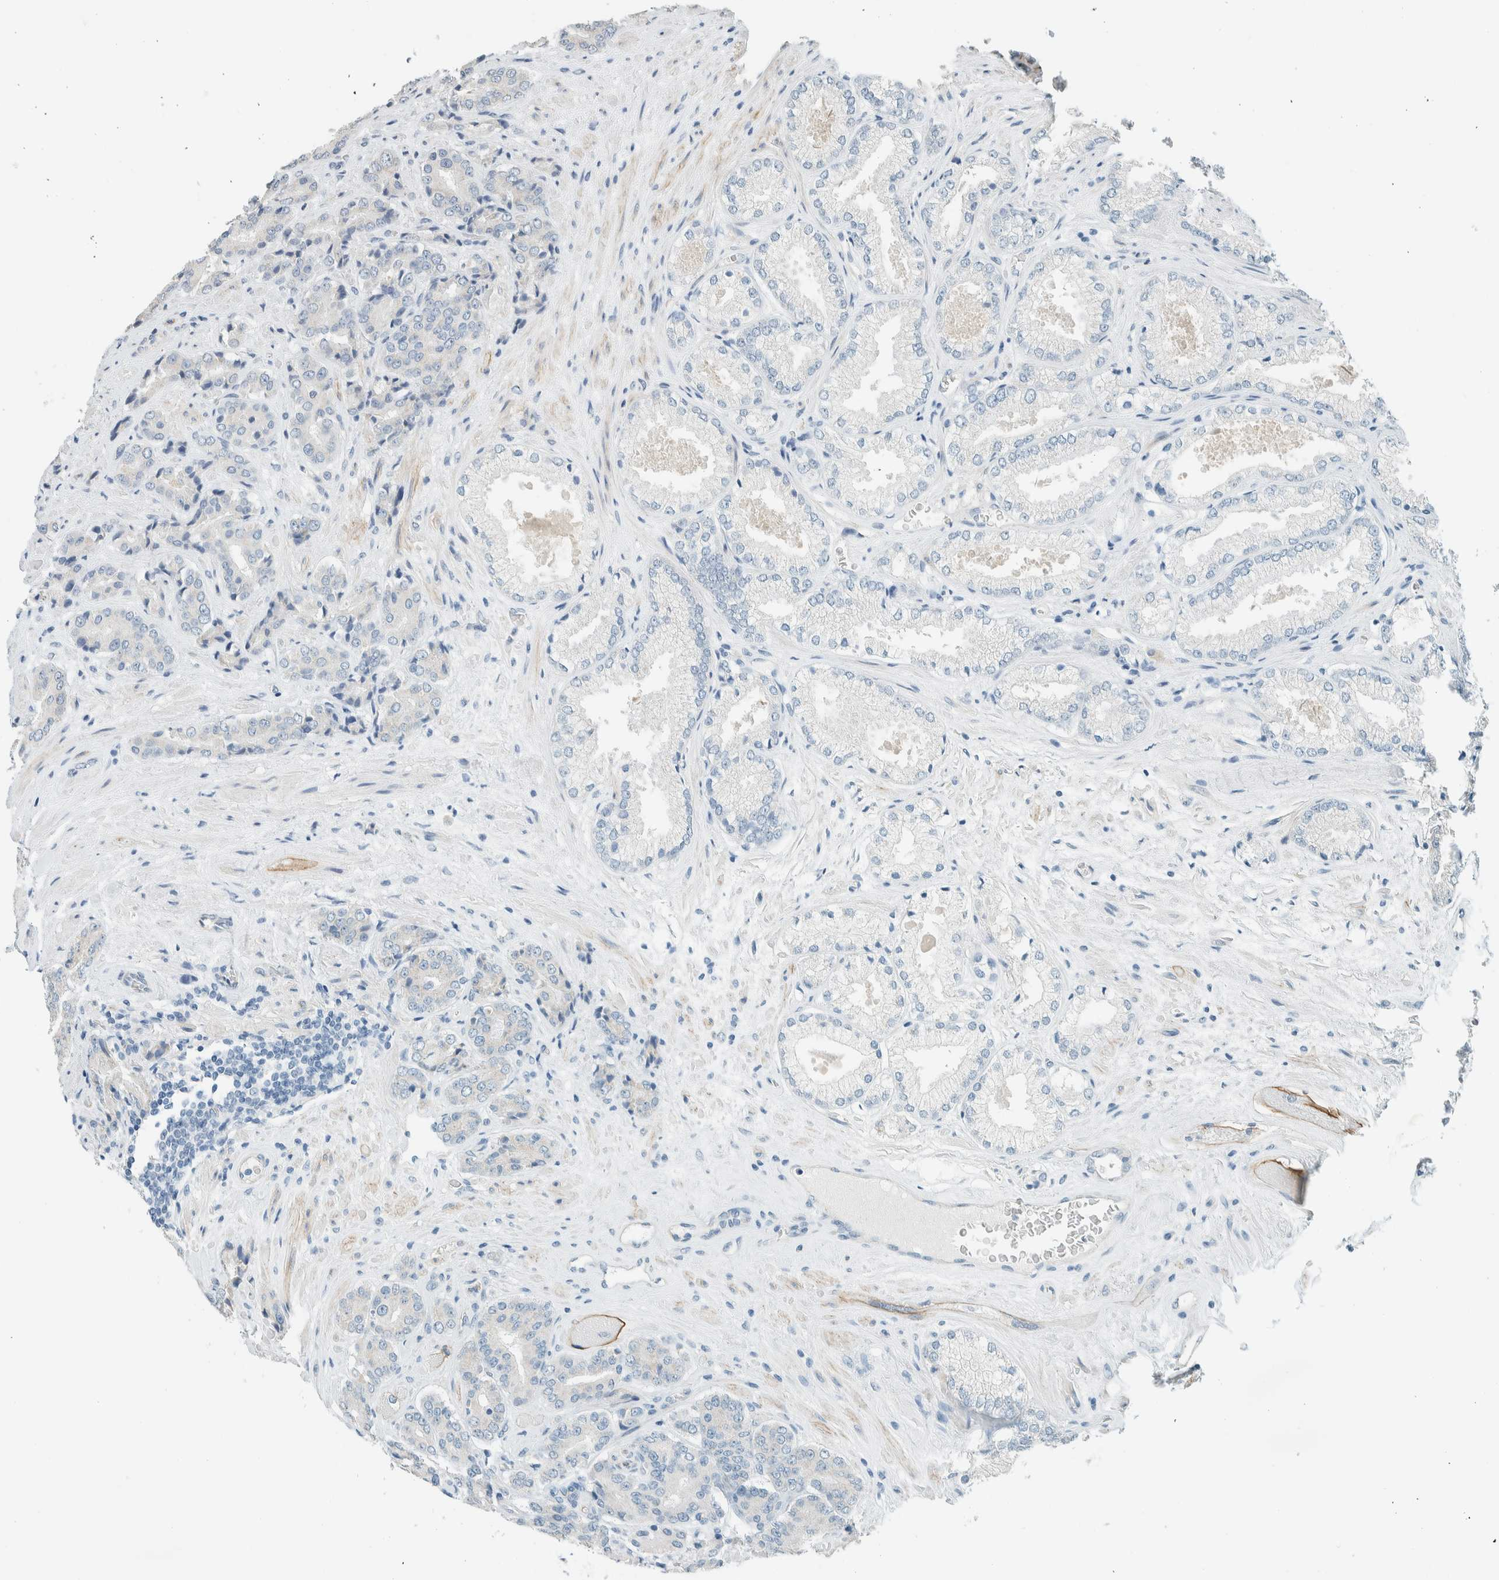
{"staining": {"intensity": "negative", "quantity": "none", "location": "none"}, "tissue": "prostate cancer", "cell_type": "Tumor cells", "image_type": "cancer", "snomed": [{"axis": "morphology", "description": "Adenocarcinoma, High grade"}, {"axis": "topography", "description": "Prostate"}], "caption": "Immunohistochemistry of human high-grade adenocarcinoma (prostate) displays no staining in tumor cells.", "gene": "SLFN12", "patient": {"sex": "male", "age": 71}}